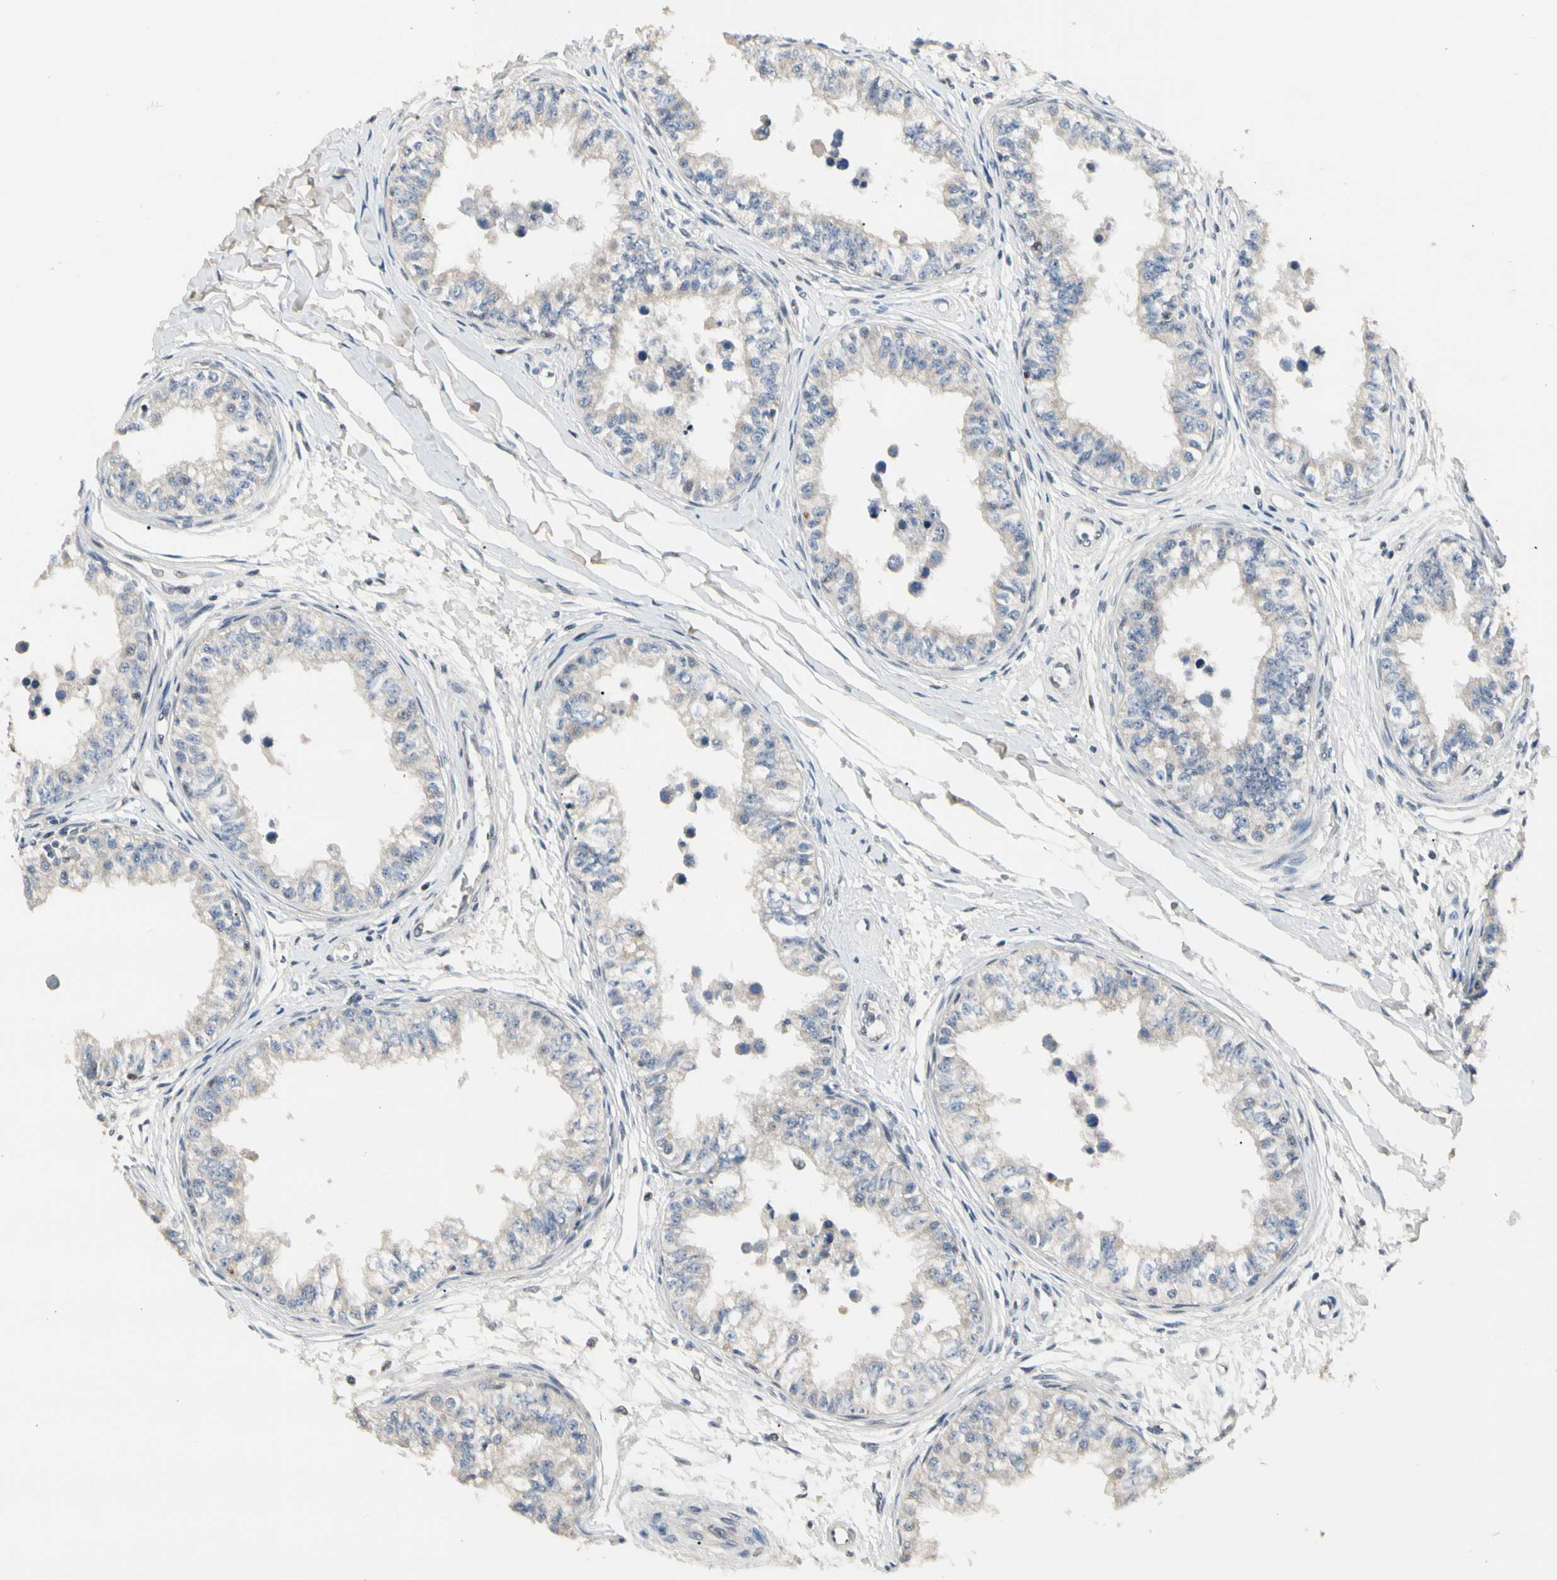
{"staining": {"intensity": "moderate", "quantity": "<25%", "location": "cytoplasmic/membranous"}, "tissue": "epididymis", "cell_type": "Glandular cells", "image_type": "normal", "snomed": [{"axis": "morphology", "description": "Normal tissue, NOS"}, {"axis": "morphology", "description": "Adenocarcinoma, metastatic, NOS"}, {"axis": "topography", "description": "Testis"}, {"axis": "topography", "description": "Epididymis"}], "caption": "DAB immunohistochemical staining of unremarkable epididymis exhibits moderate cytoplasmic/membranous protein positivity in about <25% of glandular cells.", "gene": "GREM1", "patient": {"sex": "male", "age": 26}}